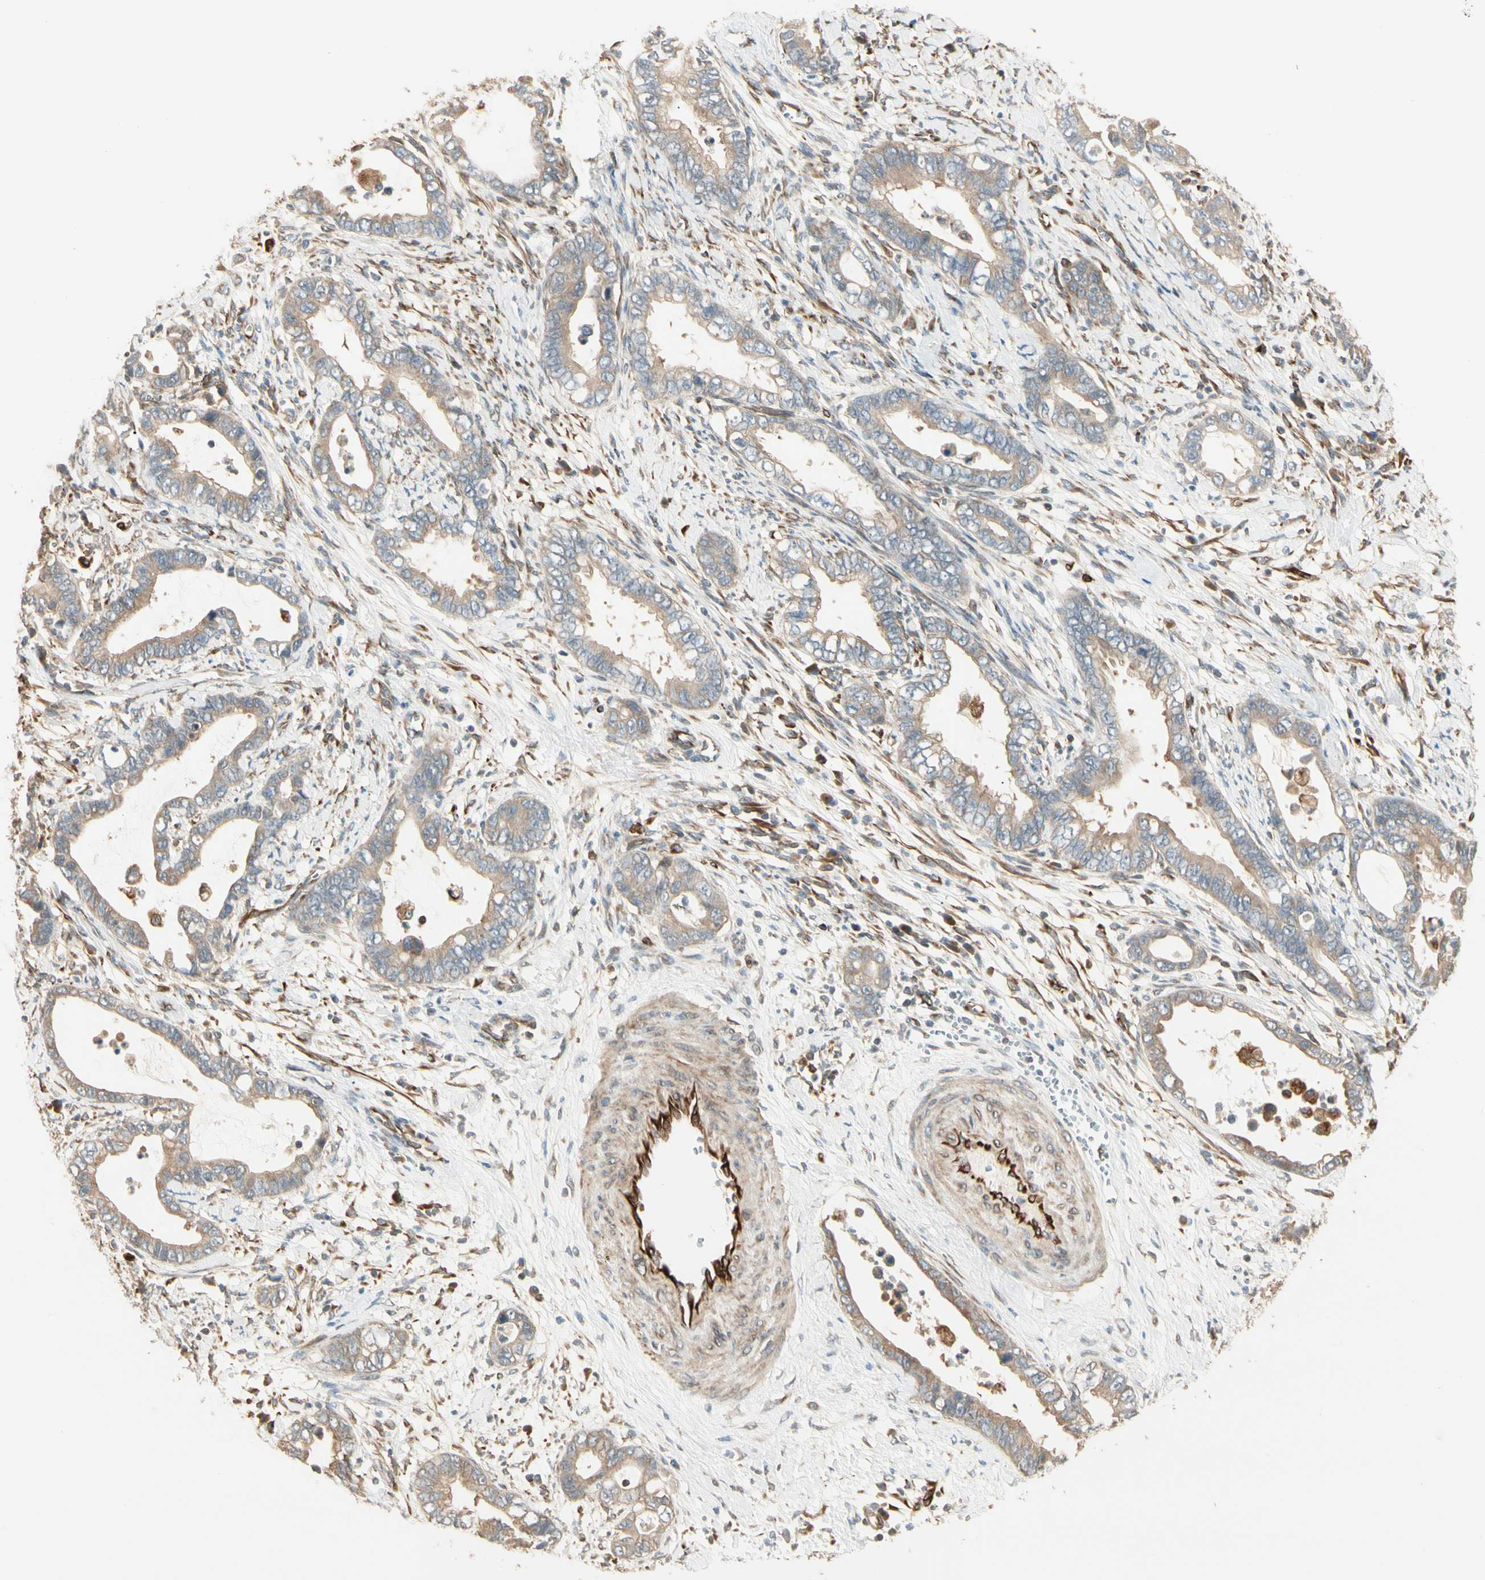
{"staining": {"intensity": "moderate", "quantity": ">75%", "location": "cytoplasmic/membranous"}, "tissue": "cervical cancer", "cell_type": "Tumor cells", "image_type": "cancer", "snomed": [{"axis": "morphology", "description": "Adenocarcinoma, NOS"}, {"axis": "topography", "description": "Cervix"}], "caption": "This is an image of immunohistochemistry staining of cervical adenocarcinoma, which shows moderate staining in the cytoplasmic/membranous of tumor cells.", "gene": "IRAG1", "patient": {"sex": "female", "age": 44}}